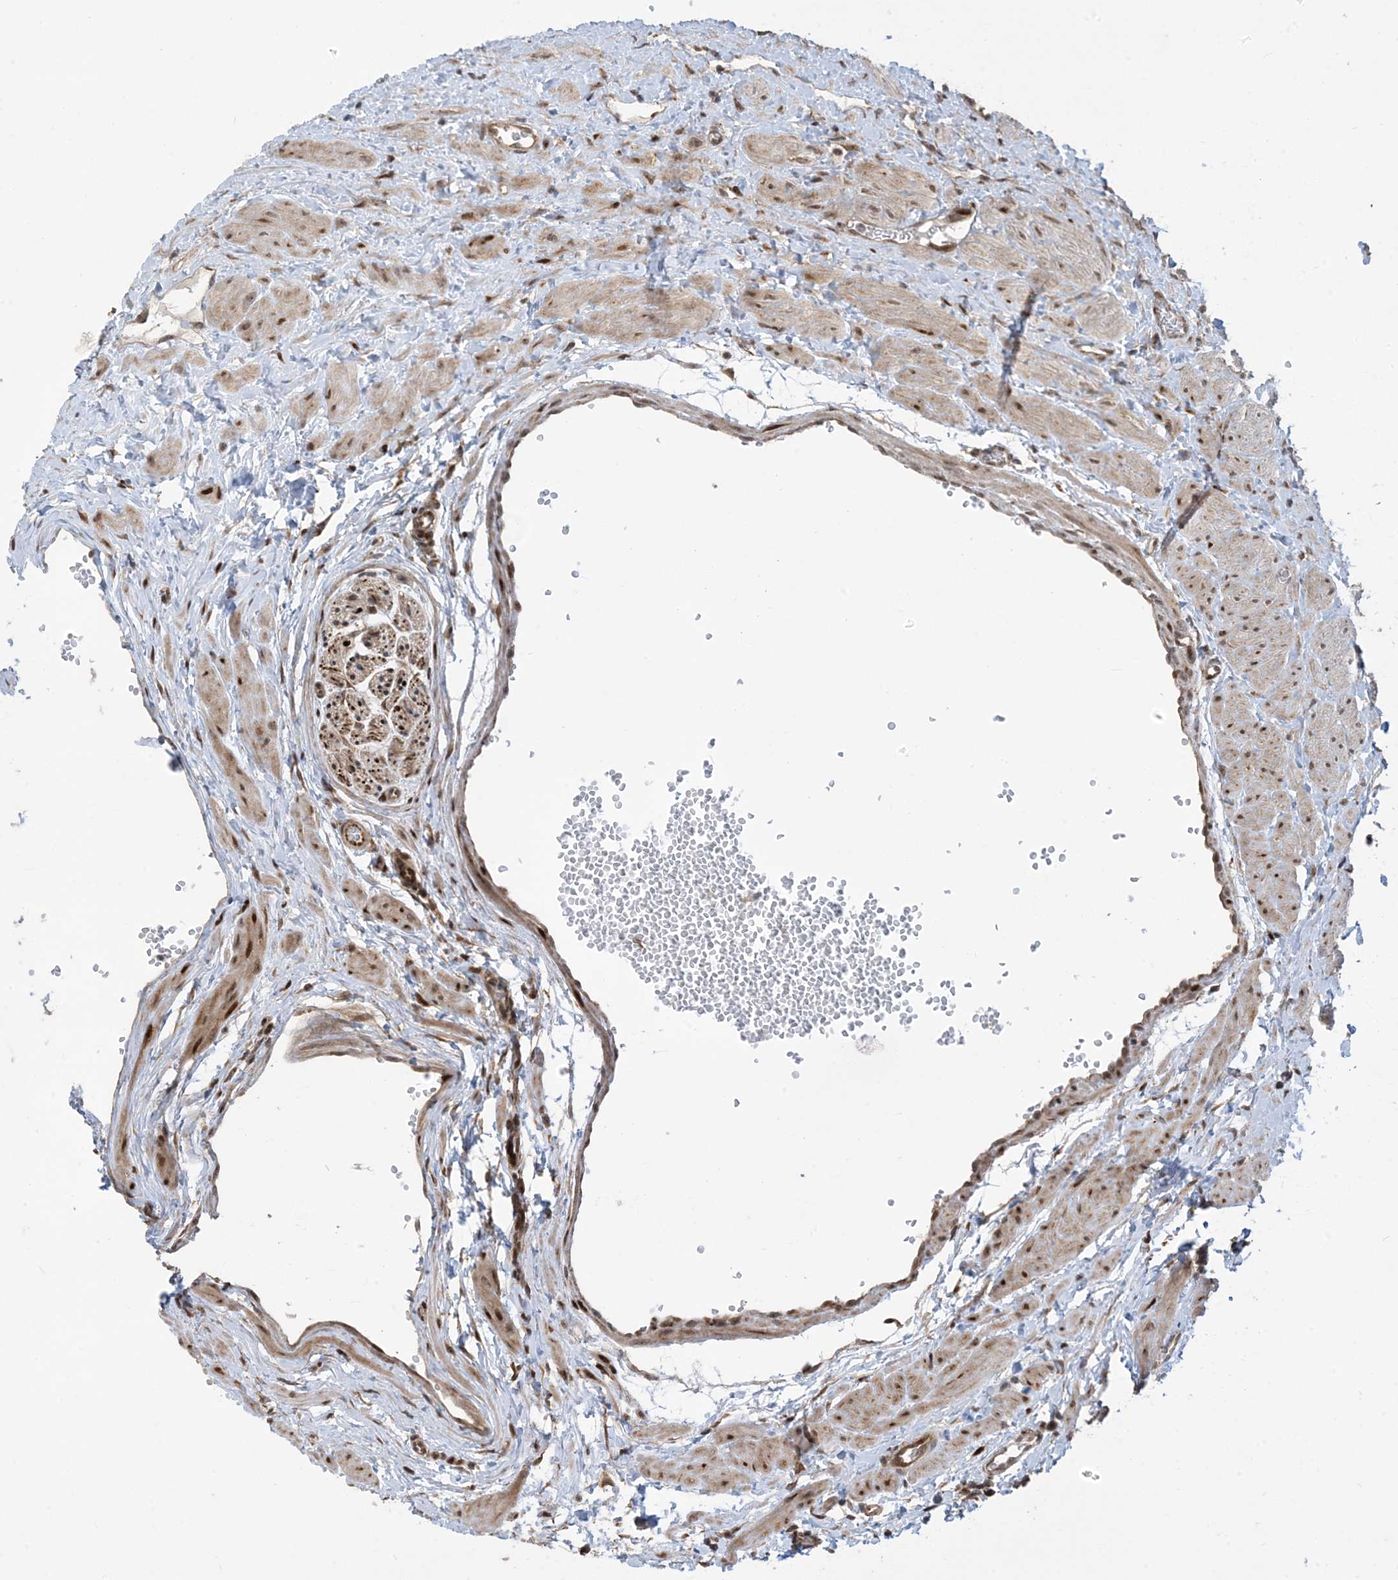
{"staining": {"intensity": "moderate", "quantity": "25%-75%", "location": "cytoplasmic/membranous,nuclear"}, "tissue": "ovary", "cell_type": "Ovarian stroma cells", "image_type": "normal", "snomed": [{"axis": "morphology", "description": "Normal tissue, NOS"}, {"axis": "morphology", "description": "Cyst, NOS"}, {"axis": "topography", "description": "Ovary"}], "caption": "Ovary was stained to show a protein in brown. There is medium levels of moderate cytoplasmic/membranous,nuclear positivity in approximately 25%-75% of ovarian stroma cells. (DAB IHC, brown staining for protein, blue staining for nuclei).", "gene": "FAM9B", "patient": {"sex": "female", "age": 33}}